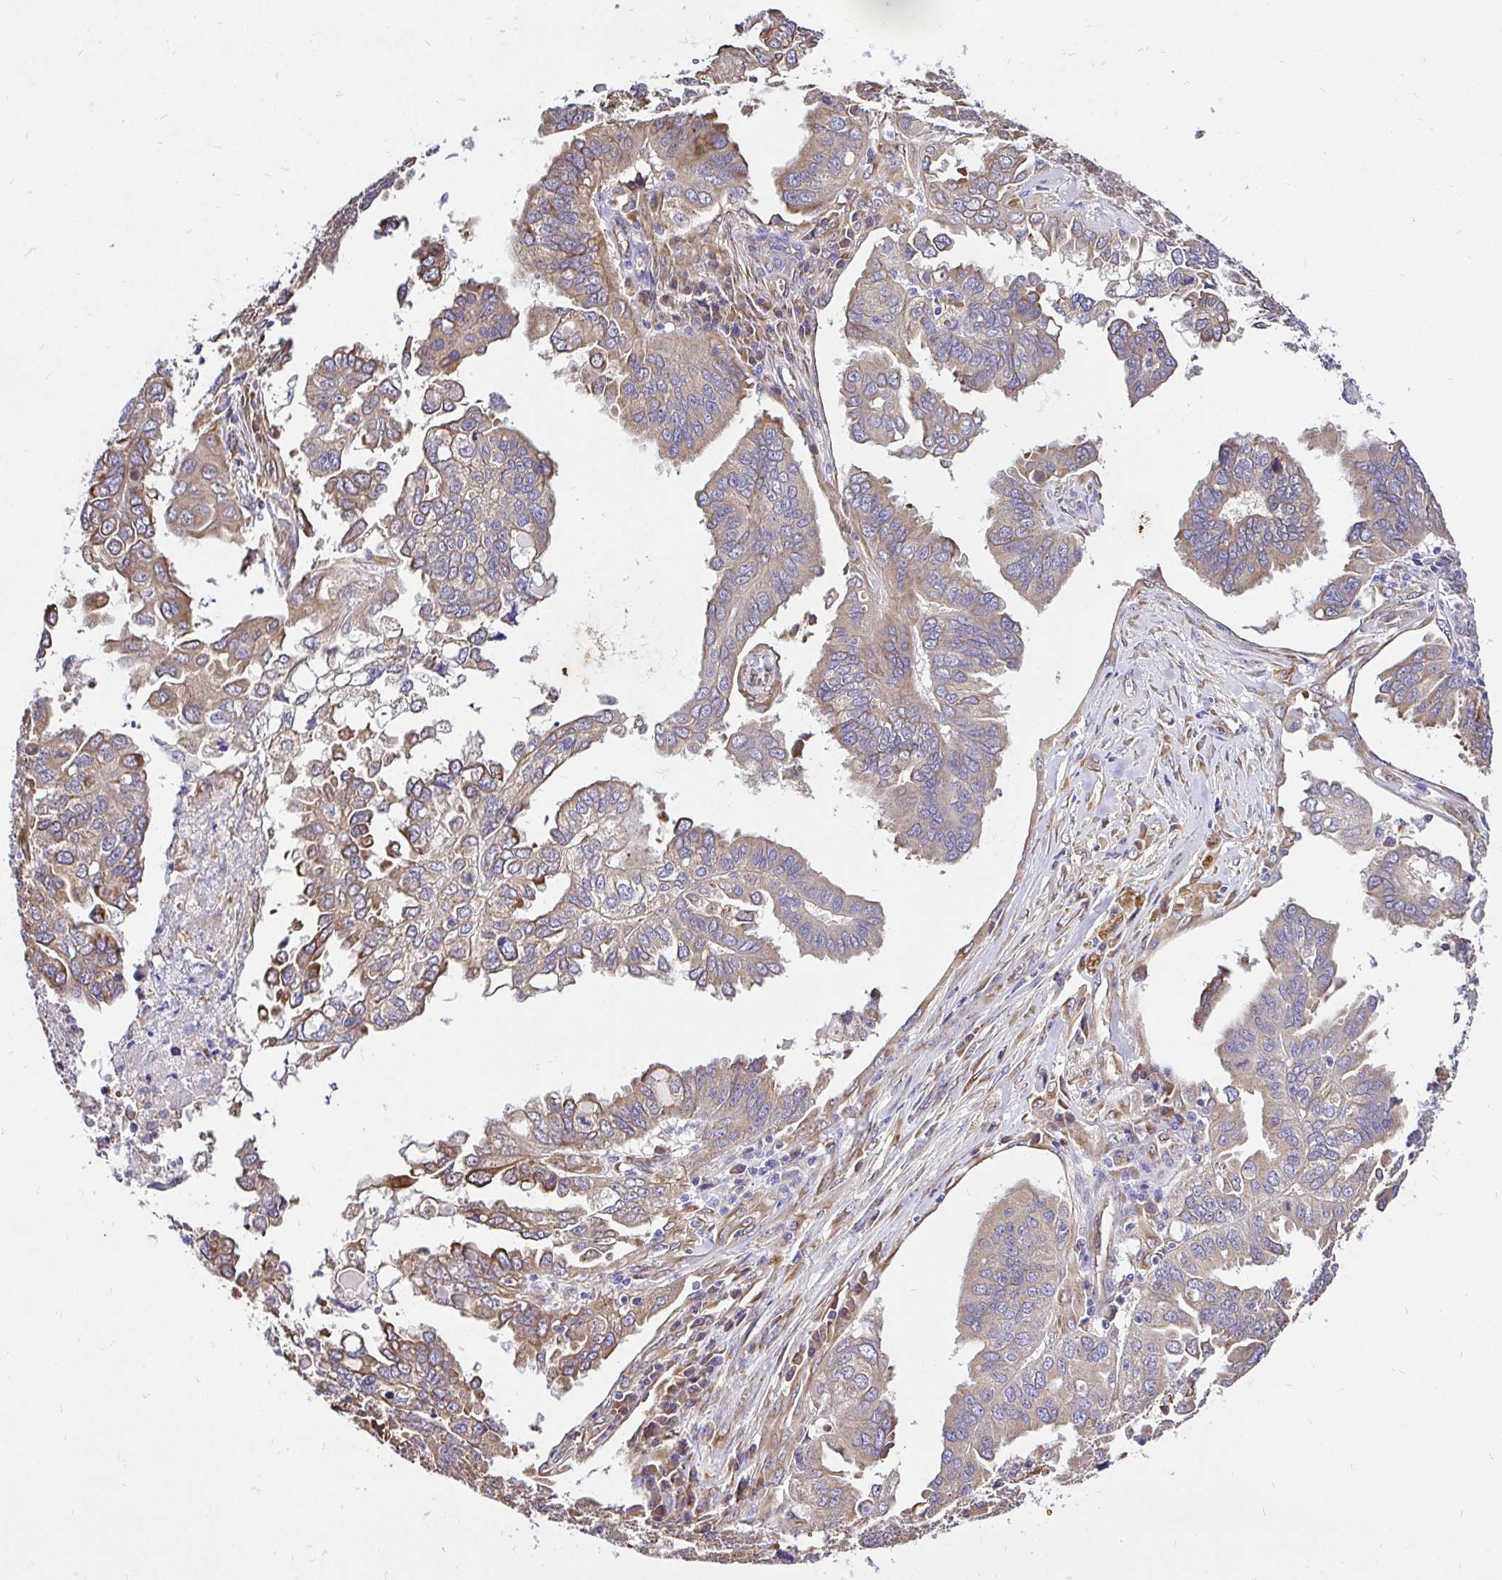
{"staining": {"intensity": "weak", "quantity": "25%-75%", "location": "cytoplasmic/membranous"}, "tissue": "ovarian cancer", "cell_type": "Tumor cells", "image_type": "cancer", "snomed": [{"axis": "morphology", "description": "Cystadenocarcinoma, serous, NOS"}, {"axis": "topography", "description": "Ovary"}], "caption": "Ovarian cancer stained with a protein marker shows weak staining in tumor cells.", "gene": "CCDC122", "patient": {"sex": "female", "age": 79}}